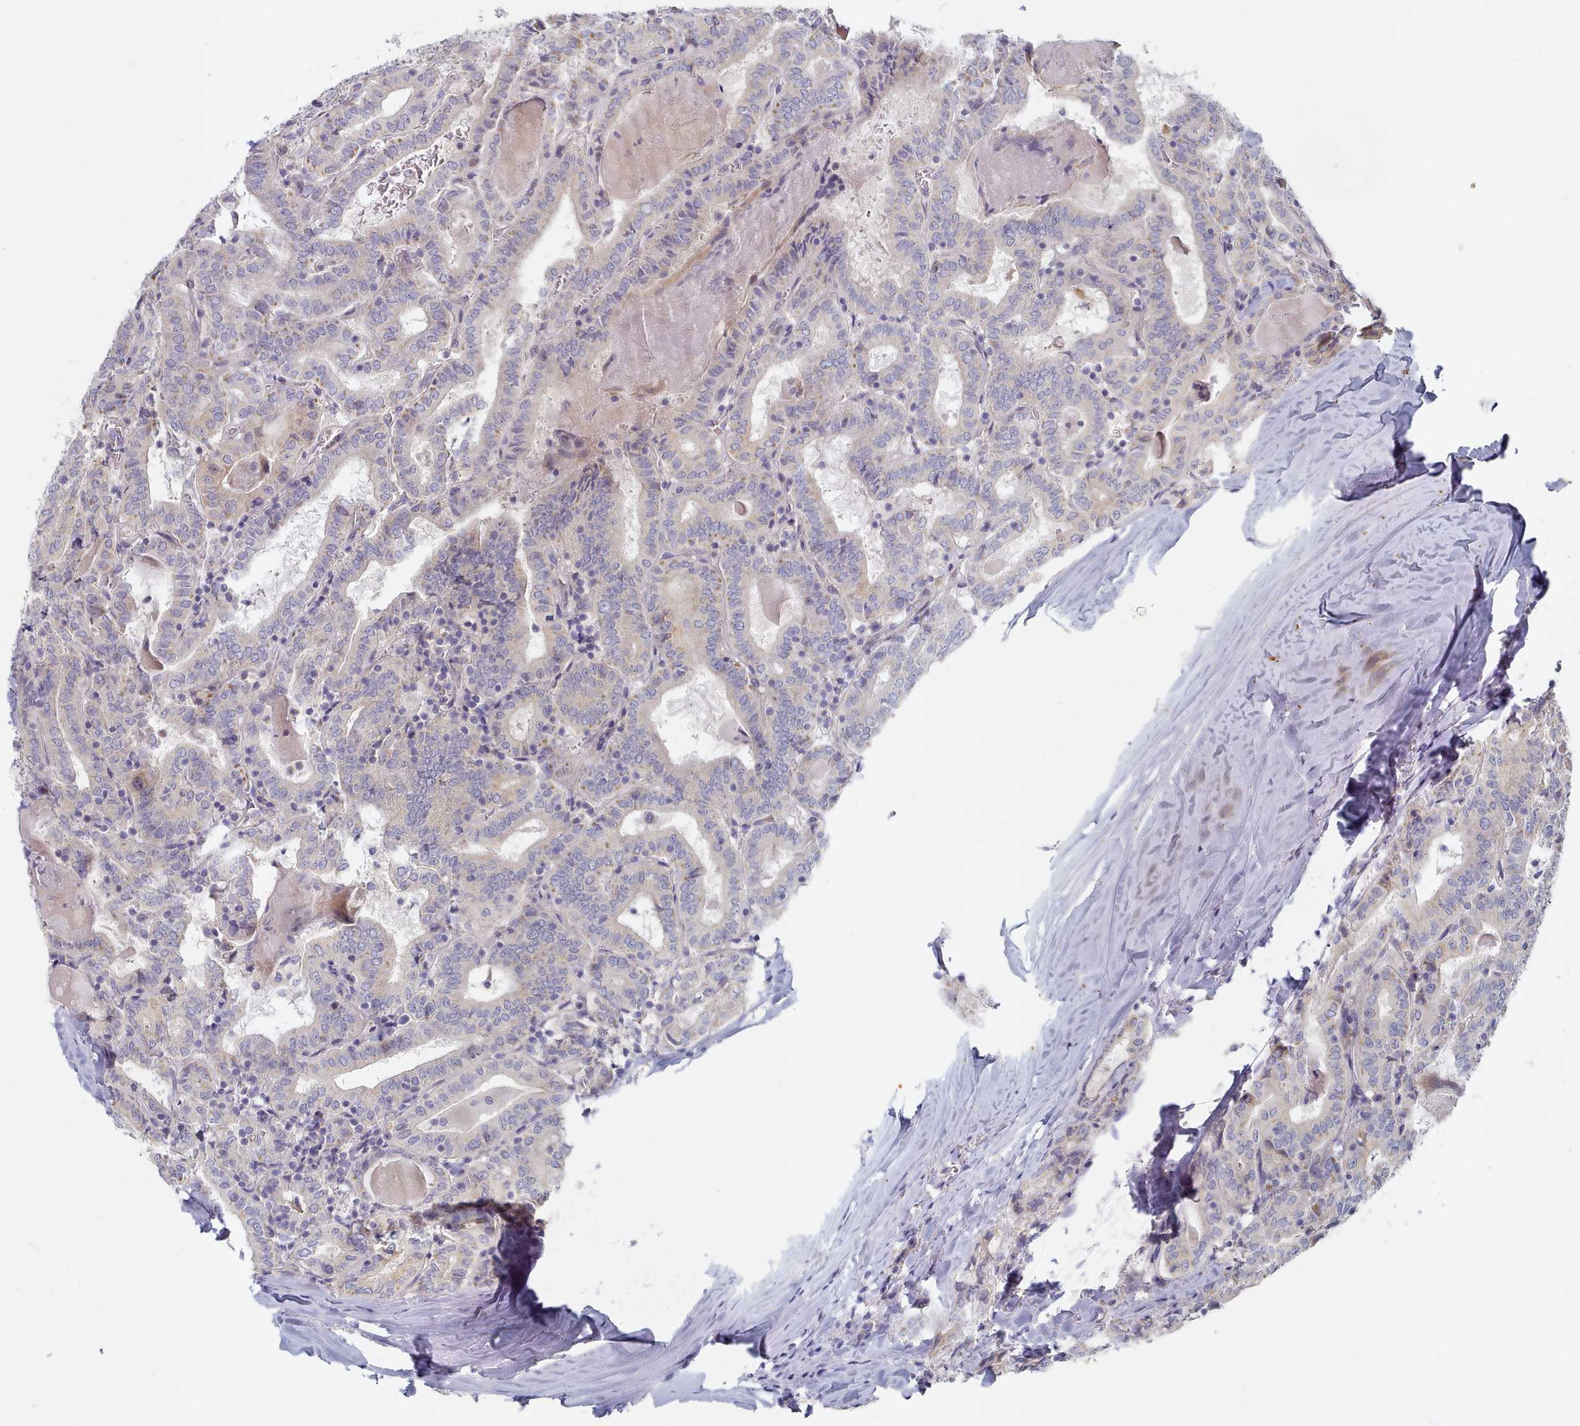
{"staining": {"intensity": "weak", "quantity": "25%-75%", "location": "cytoplasmic/membranous"}, "tissue": "thyroid cancer", "cell_type": "Tumor cells", "image_type": "cancer", "snomed": [{"axis": "morphology", "description": "Papillary adenocarcinoma, NOS"}, {"axis": "topography", "description": "Thyroid gland"}], "caption": "Immunohistochemistry photomicrograph of neoplastic tissue: thyroid cancer (papillary adenocarcinoma) stained using immunohistochemistry displays low levels of weak protein expression localized specifically in the cytoplasmic/membranous of tumor cells, appearing as a cytoplasmic/membranous brown color.", "gene": "TYW1B", "patient": {"sex": "female", "age": 72}}